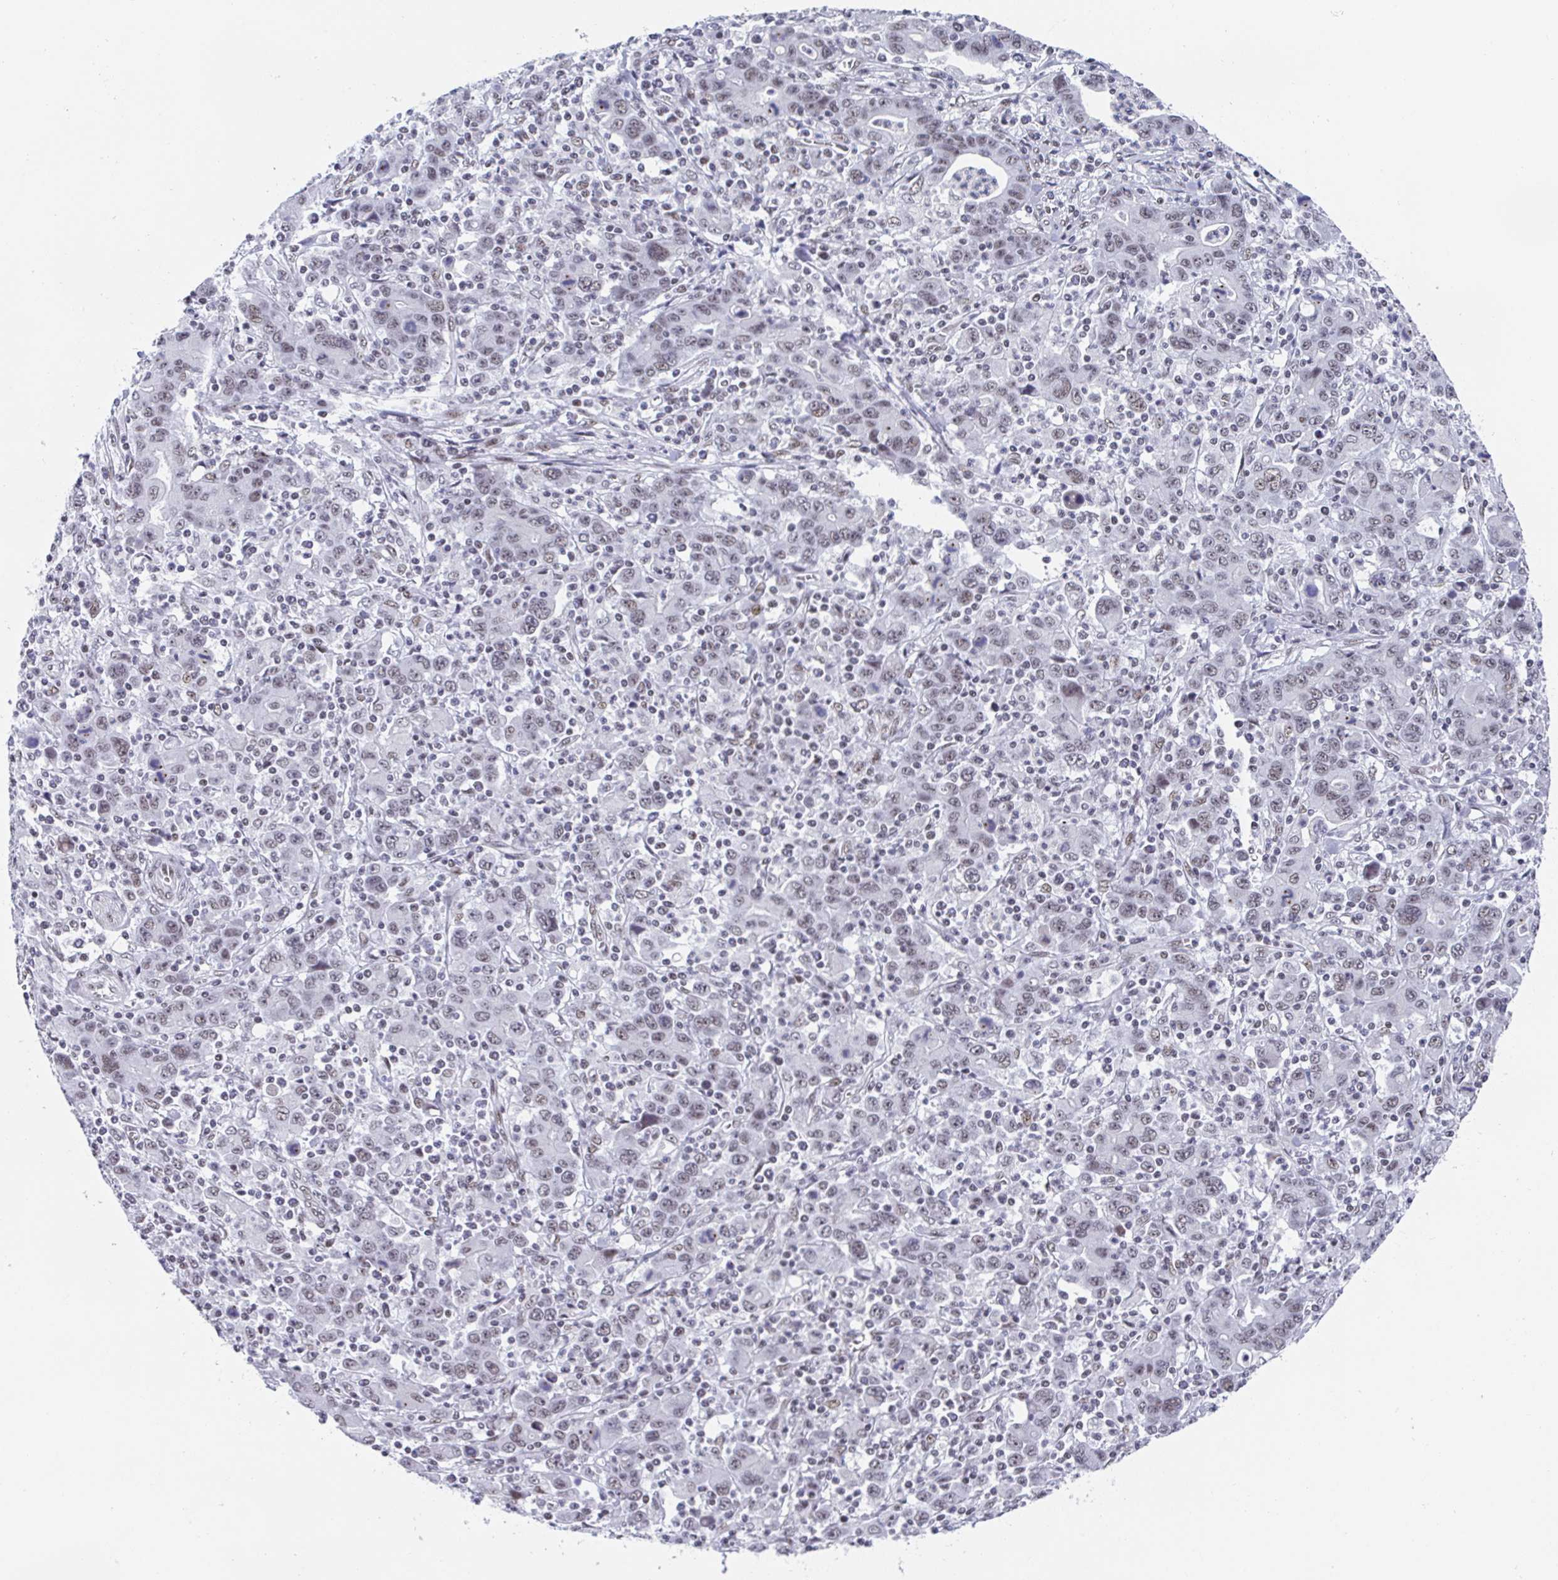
{"staining": {"intensity": "moderate", "quantity": "25%-75%", "location": "nuclear"}, "tissue": "stomach cancer", "cell_type": "Tumor cells", "image_type": "cancer", "snomed": [{"axis": "morphology", "description": "Adenocarcinoma, NOS"}, {"axis": "topography", "description": "Stomach, upper"}], "caption": "This is a histology image of IHC staining of stomach adenocarcinoma, which shows moderate expression in the nuclear of tumor cells.", "gene": "SLC7A10", "patient": {"sex": "male", "age": 69}}